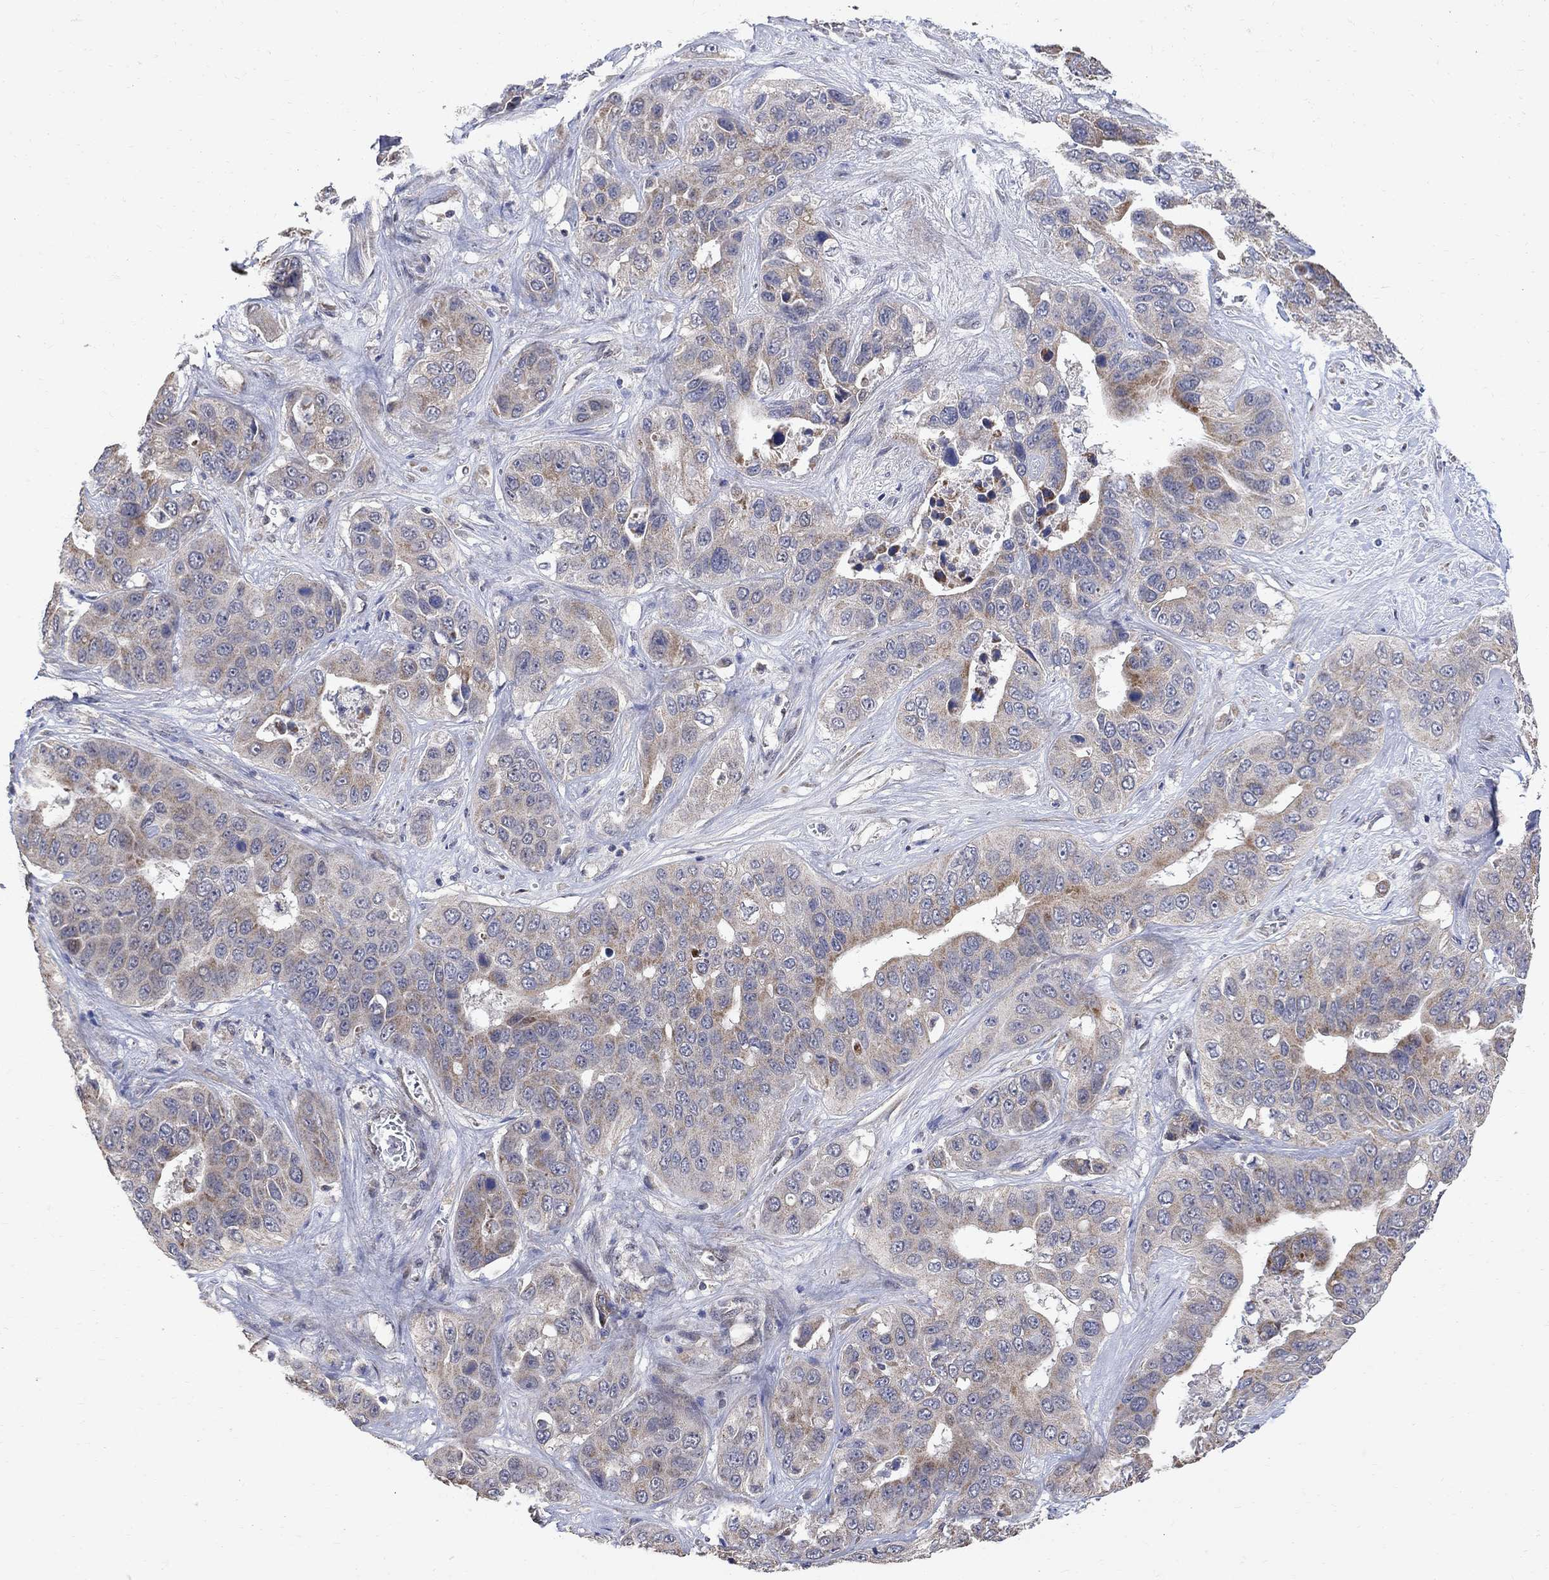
{"staining": {"intensity": "moderate", "quantity": "<25%", "location": "cytoplasmic/membranous"}, "tissue": "liver cancer", "cell_type": "Tumor cells", "image_type": "cancer", "snomed": [{"axis": "morphology", "description": "Cholangiocarcinoma"}, {"axis": "topography", "description": "Liver"}], "caption": "Protein staining of cholangiocarcinoma (liver) tissue exhibits moderate cytoplasmic/membranous staining in about <25% of tumor cells. (DAB IHC, brown staining for protein, blue staining for nuclei).", "gene": "ANKRA2", "patient": {"sex": "female", "age": 52}}